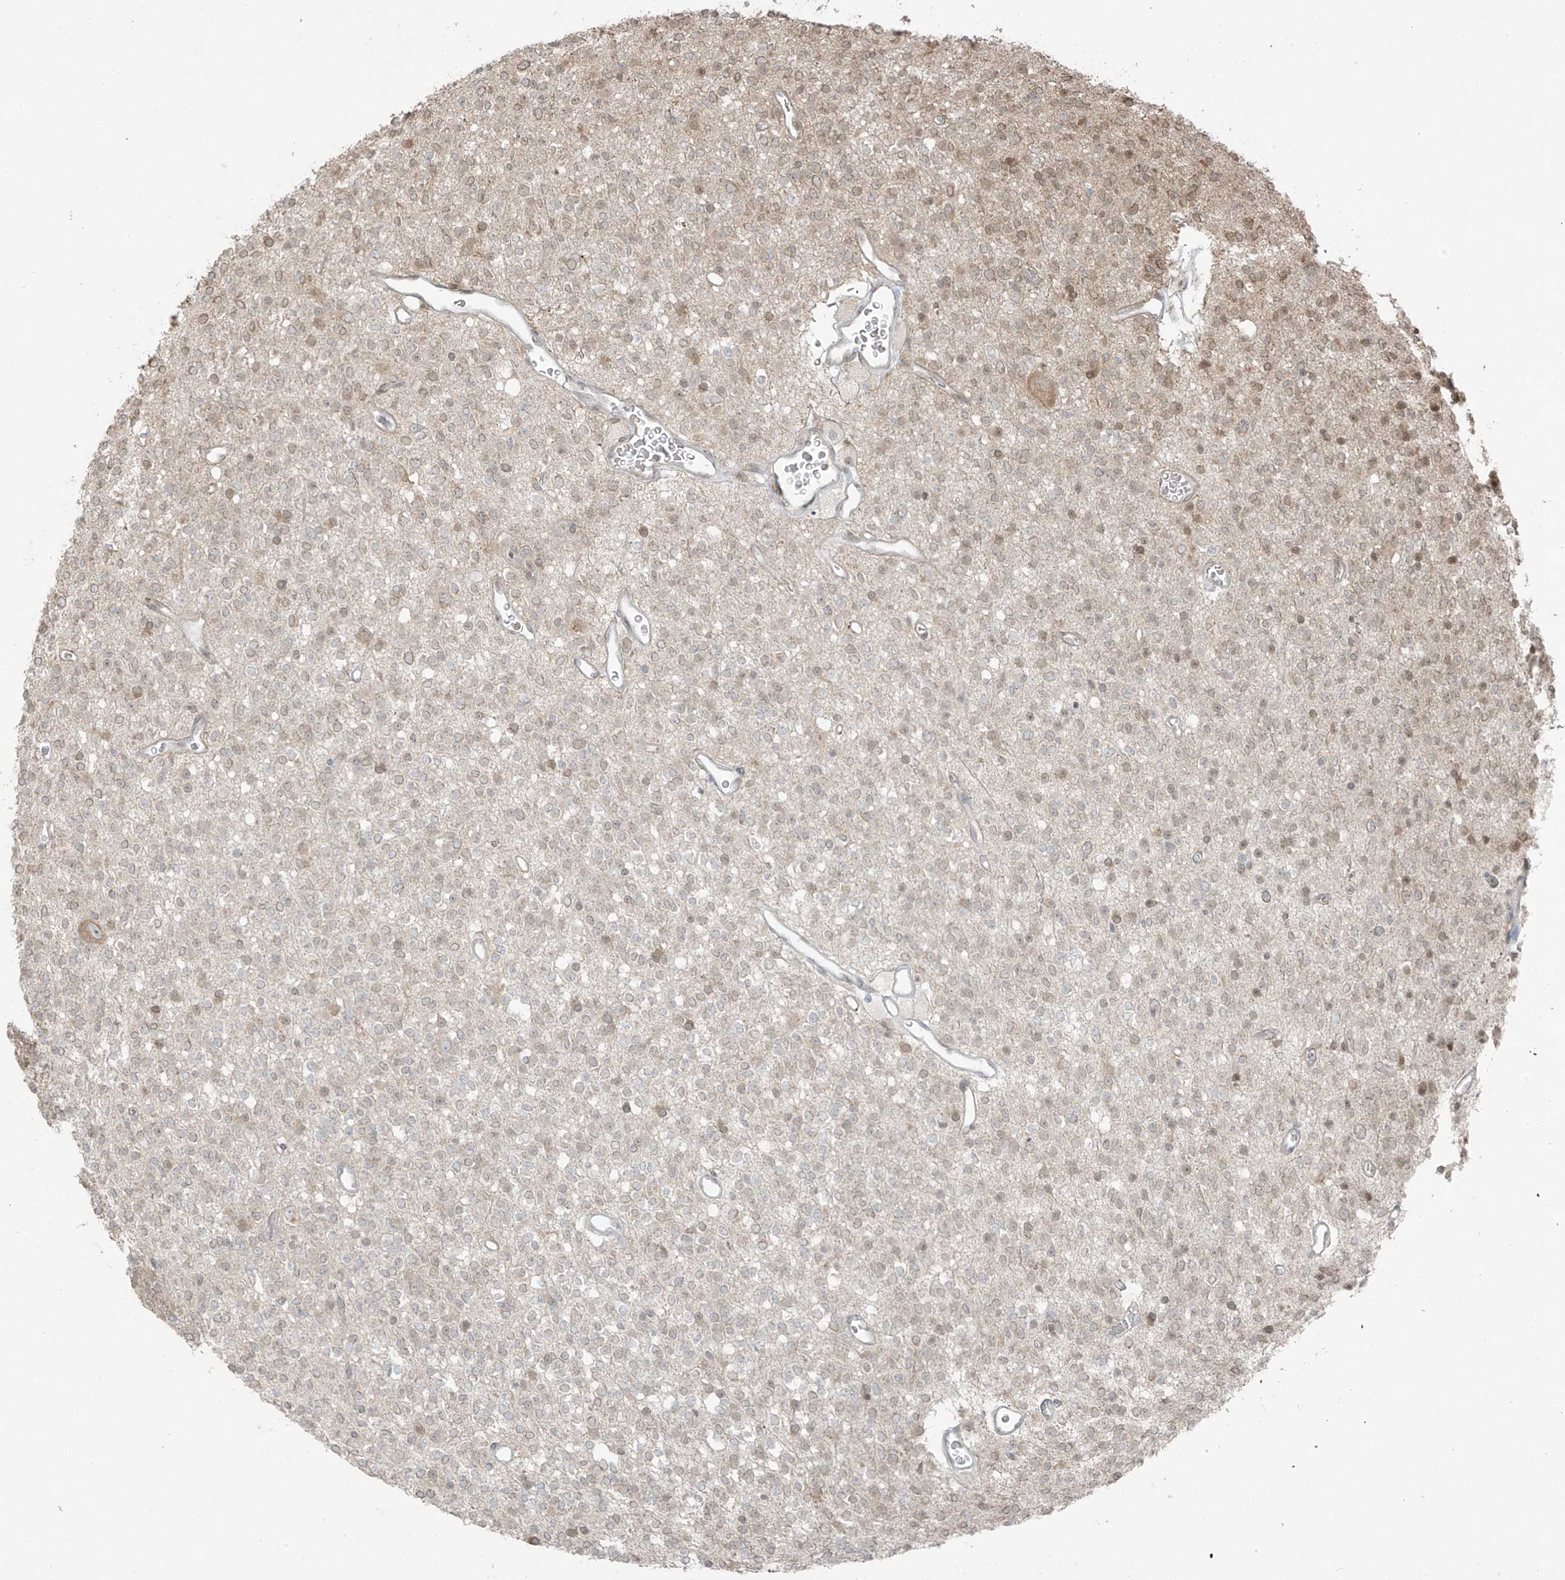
{"staining": {"intensity": "weak", "quantity": "<25%", "location": "nuclear"}, "tissue": "glioma", "cell_type": "Tumor cells", "image_type": "cancer", "snomed": [{"axis": "morphology", "description": "Glioma, malignant, High grade"}, {"axis": "topography", "description": "Brain"}], "caption": "Tumor cells show no significant staining in glioma. (Stains: DAB immunohistochemistry with hematoxylin counter stain, Microscopy: brightfield microscopy at high magnification).", "gene": "TTC22", "patient": {"sex": "male", "age": 34}}